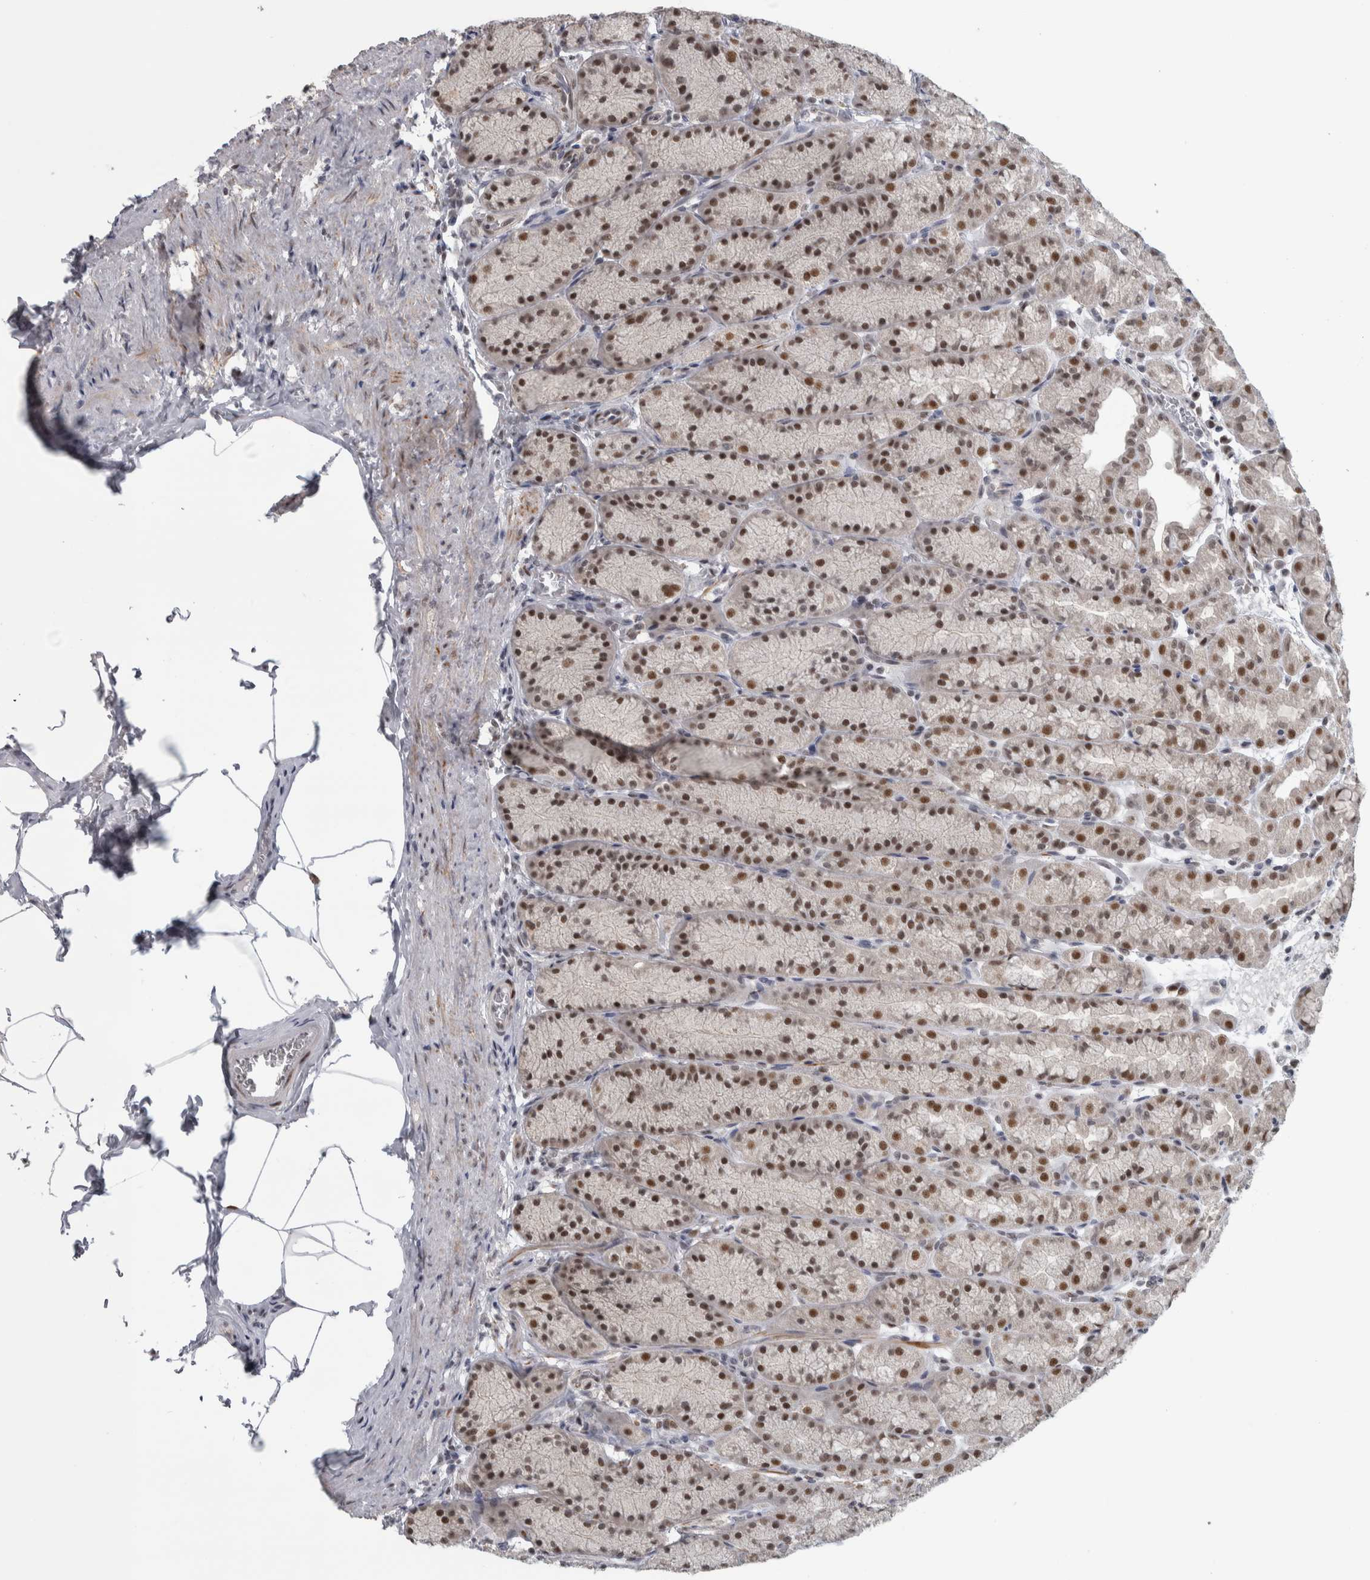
{"staining": {"intensity": "strong", "quantity": ">75%", "location": "cytoplasmic/membranous"}, "tissue": "stomach", "cell_type": "Glandular cells", "image_type": "normal", "snomed": [{"axis": "morphology", "description": "Normal tissue, NOS"}, {"axis": "topography", "description": "Stomach"}], "caption": "The immunohistochemical stain highlights strong cytoplasmic/membranous expression in glandular cells of unremarkable stomach. (DAB (3,3'-diaminobenzidine) = brown stain, brightfield microscopy at high magnification).", "gene": "HEXIM2", "patient": {"sex": "male", "age": 42}}